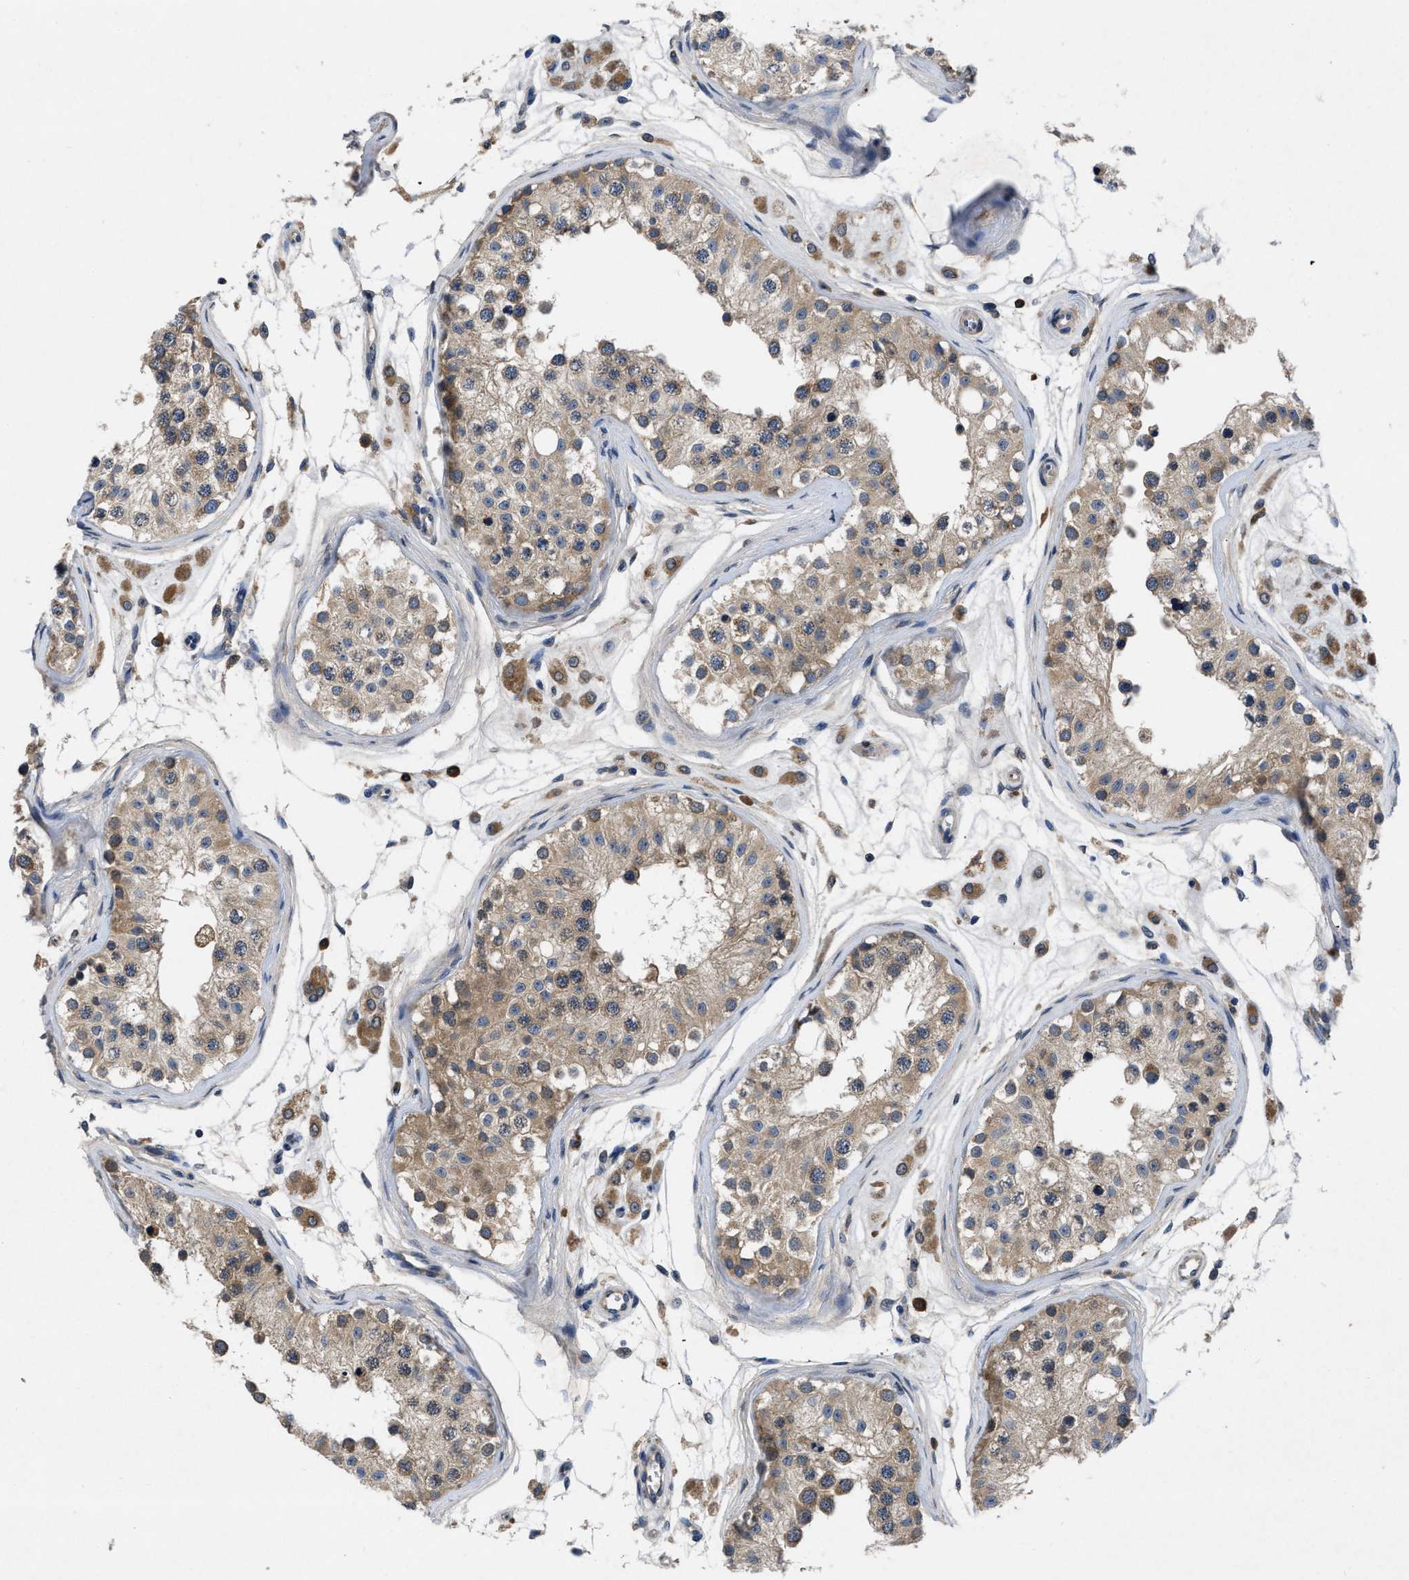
{"staining": {"intensity": "moderate", "quantity": ">75%", "location": "cytoplasmic/membranous"}, "tissue": "testis", "cell_type": "Cells in seminiferous ducts", "image_type": "normal", "snomed": [{"axis": "morphology", "description": "Normal tissue, NOS"}, {"axis": "morphology", "description": "Adenocarcinoma, metastatic, NOS"}, {"axis": "topography", "description": "Testis"}], "caption": "IHC micrograph of benign testis: testis stained using IHC shows medium levels of moderate protein expression localized specifically in the cytoplasmic/membranous of cells in seminiferous ducts, appearing as a cytoplasmic/membranous brown color.", "gene": "VPS4A", "patient": {"sex": "male", "age": 26}}